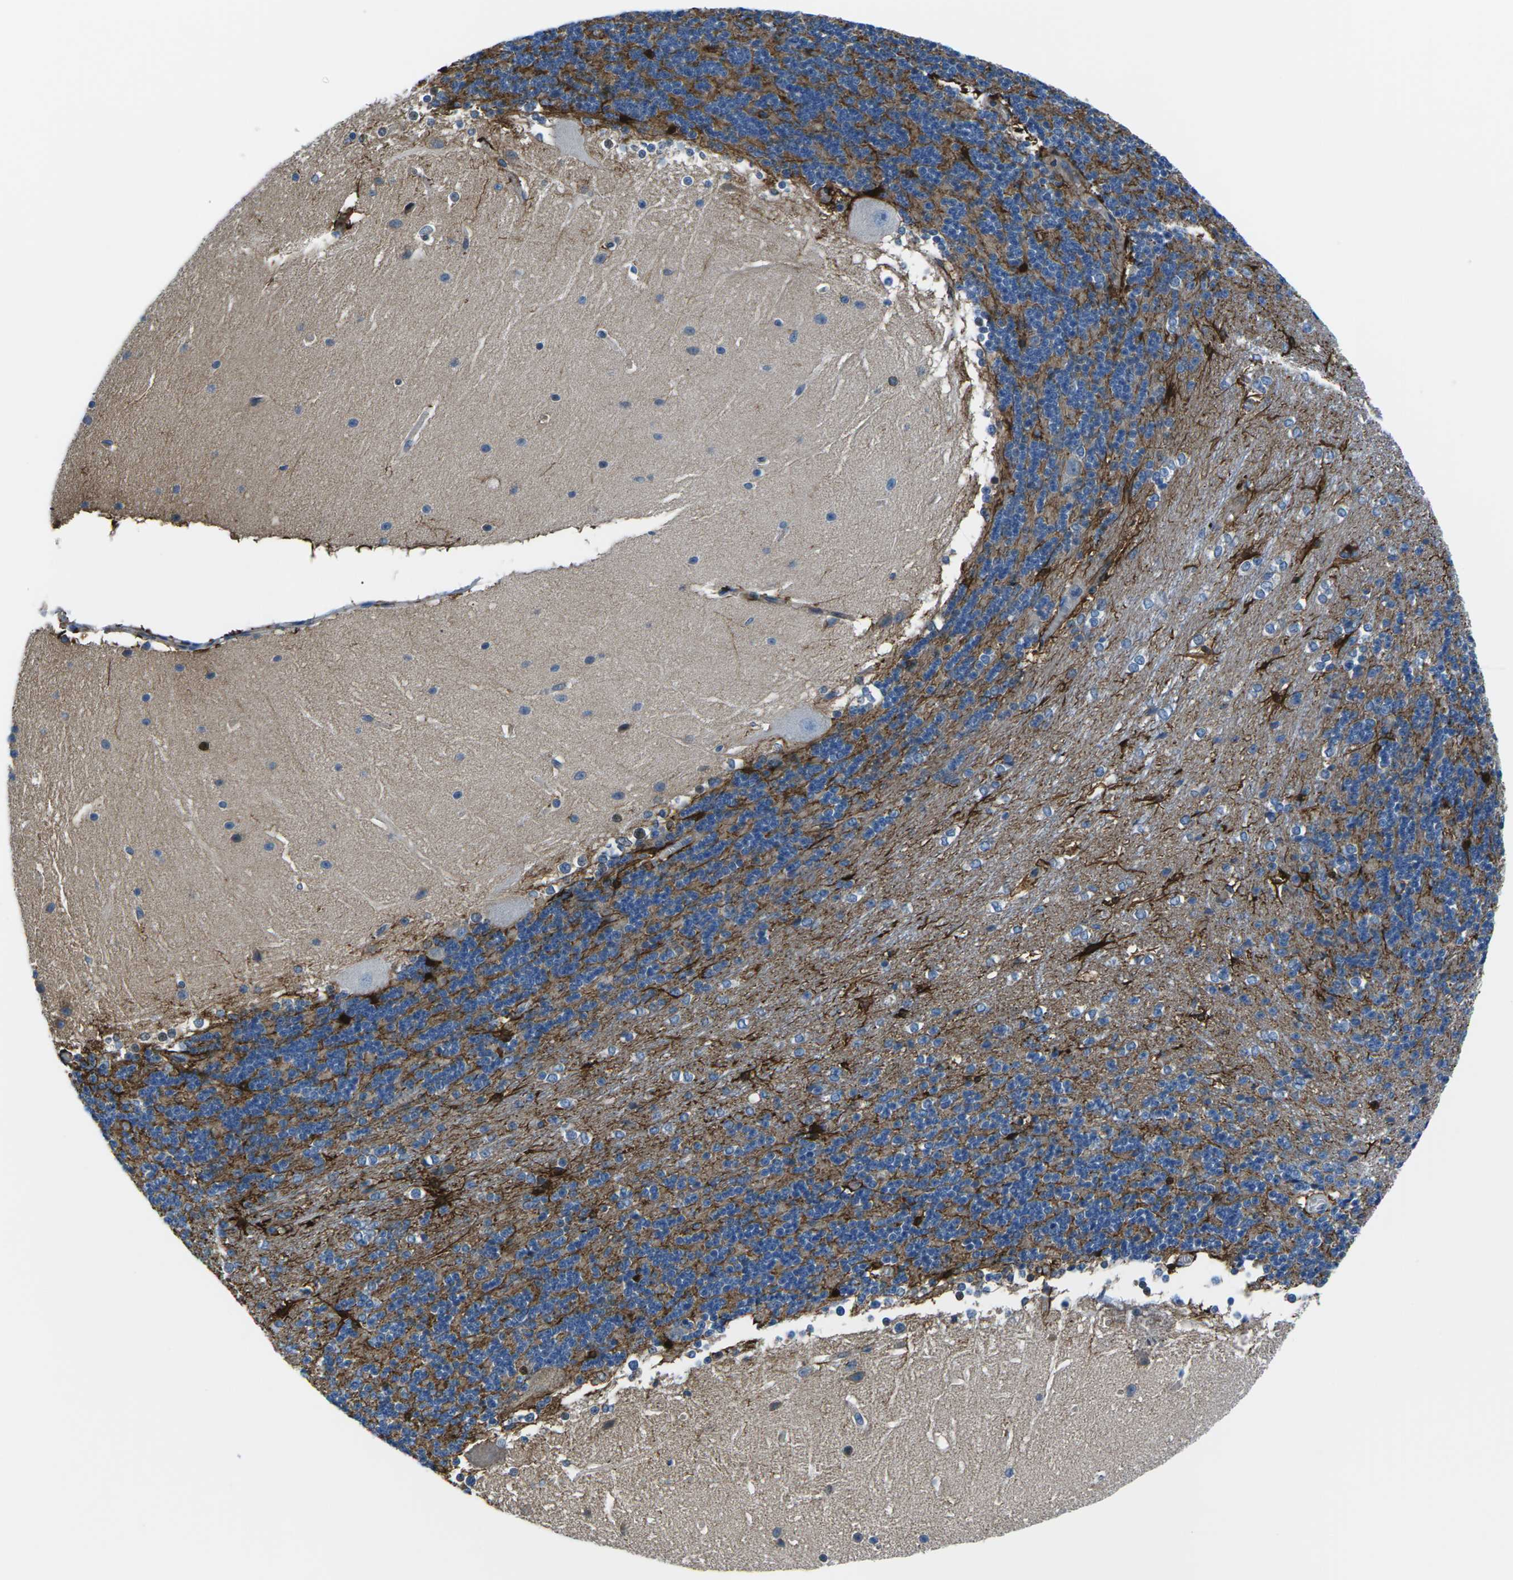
{"staining": {"intensity": "negative", "quantity": "none", "location": "none"}, "tissue": "cerebellum", "cell_type": "Cells in granular layer", "image_type": "normal", "snomed": [{"axis": "morphology", "description": "Normal tissue, NOS"}, {"axis": "topography", "description": "Cerebellum"}], "caption": "The photomicrograph exhibits no staining of cells in granular layer in normal cerebellum. (Stains: DAB immunohistochemistry (IHC) with hematoxylin counter stain, Microscopy: brightfield microscopy at high magnification).", "gene": "SOCS4", "patient": {"sex": "female", "age": 19}}